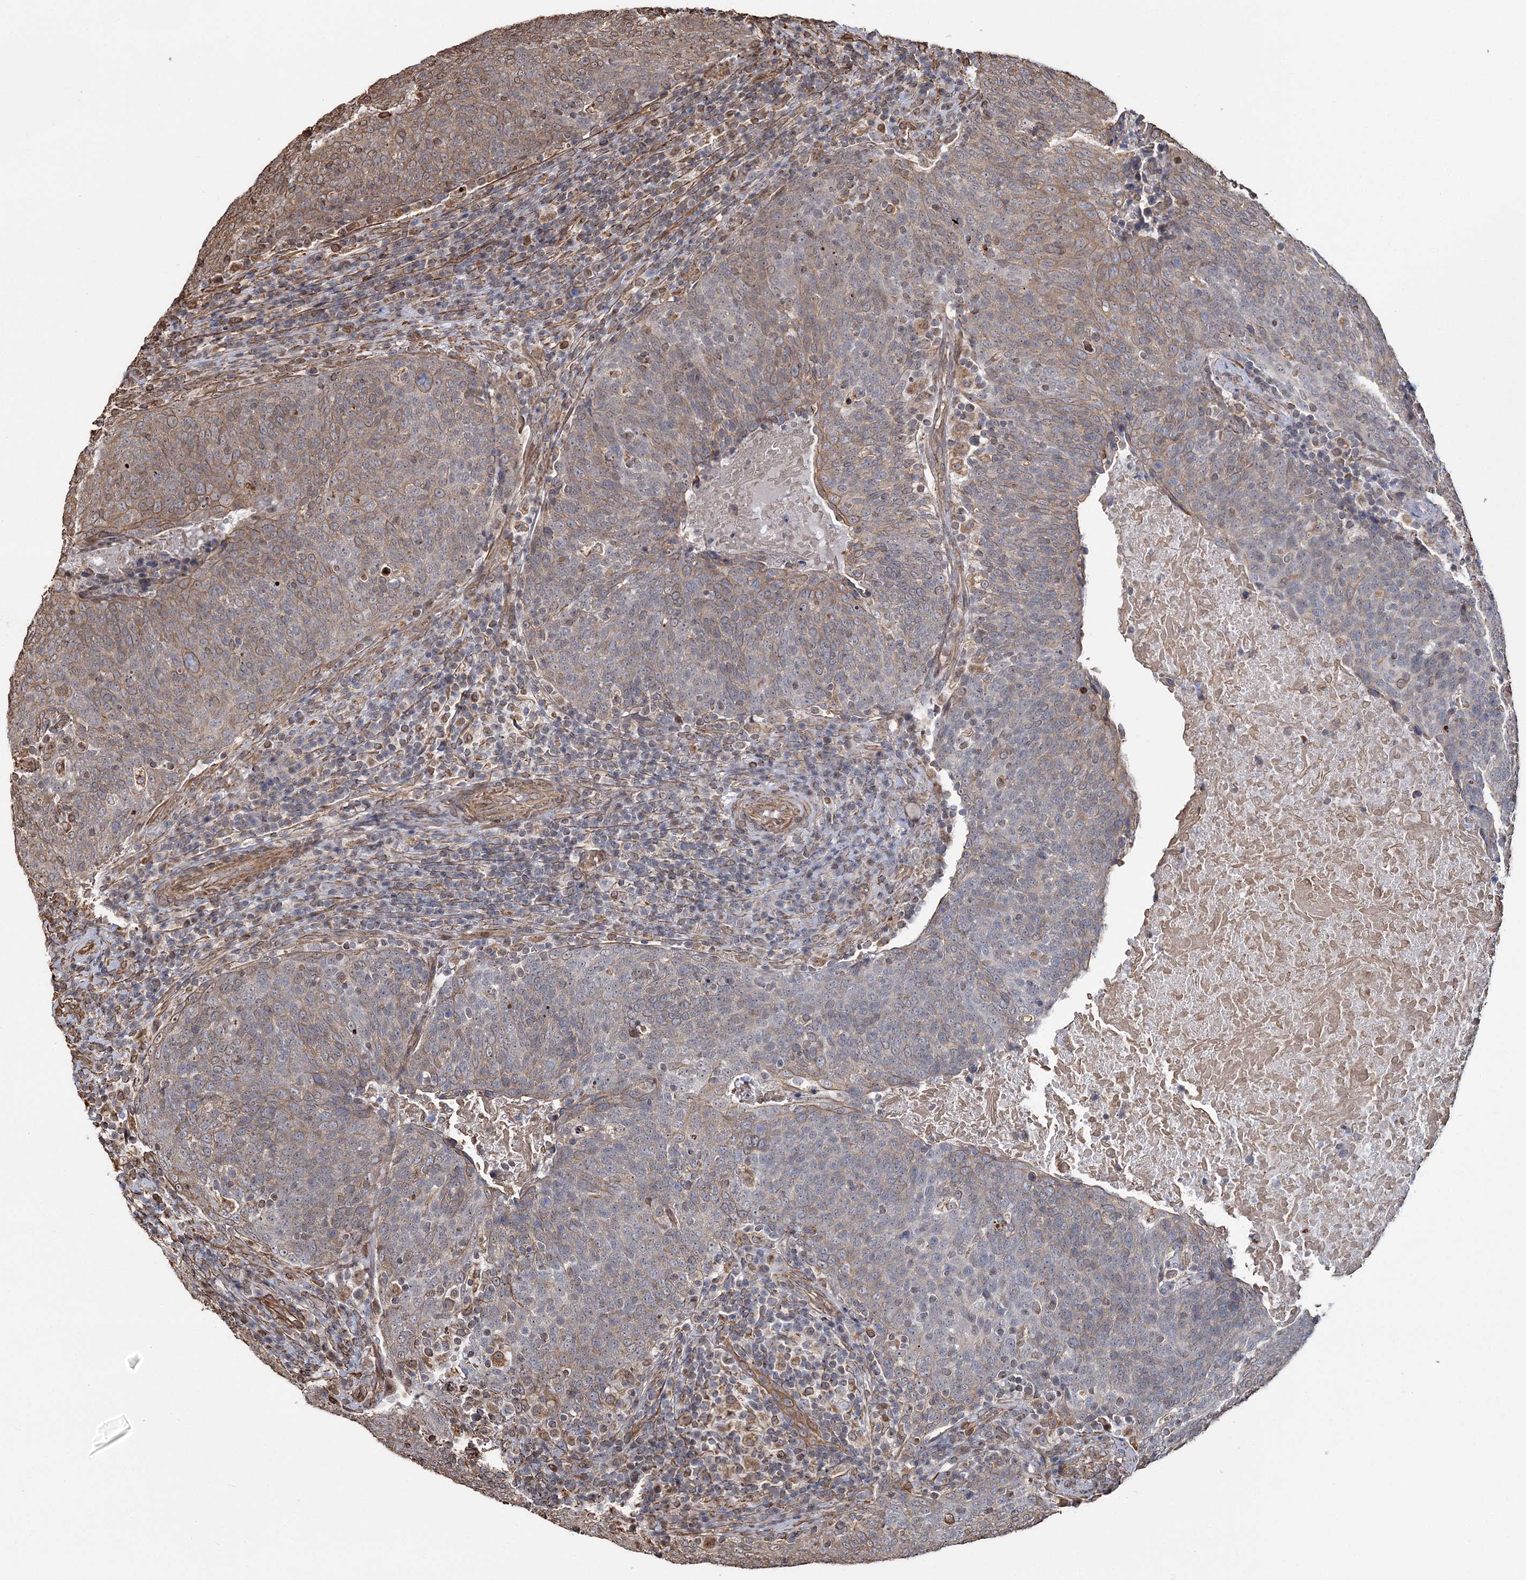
{"staining": {"intensity": "moderate", "quantity": "25%-75%", "location": "cytoplasmic/membranous"}, "tissue": "head and neck cancer", "cell_type": "Tumor cells", "image_type": "cancer", "snomed": [{"axis": "morphology", "description": "Squamous cell carcinoma, NOS"}, {"axis": "morphology", "description": "Squamous cell carcinoma, metastatic, NOS"}, {"axis": "topography", "description": "Lymph node"}, {"axis": "topography", "description": "Head-Neck"}], "caption": "Head and neck metastatic squamous cell carcinoma stained with a protein marker exhibits moderate staining in tumor cells.", "gene": "ATP11B", "patient": {"sex": "male", "age": 62}}